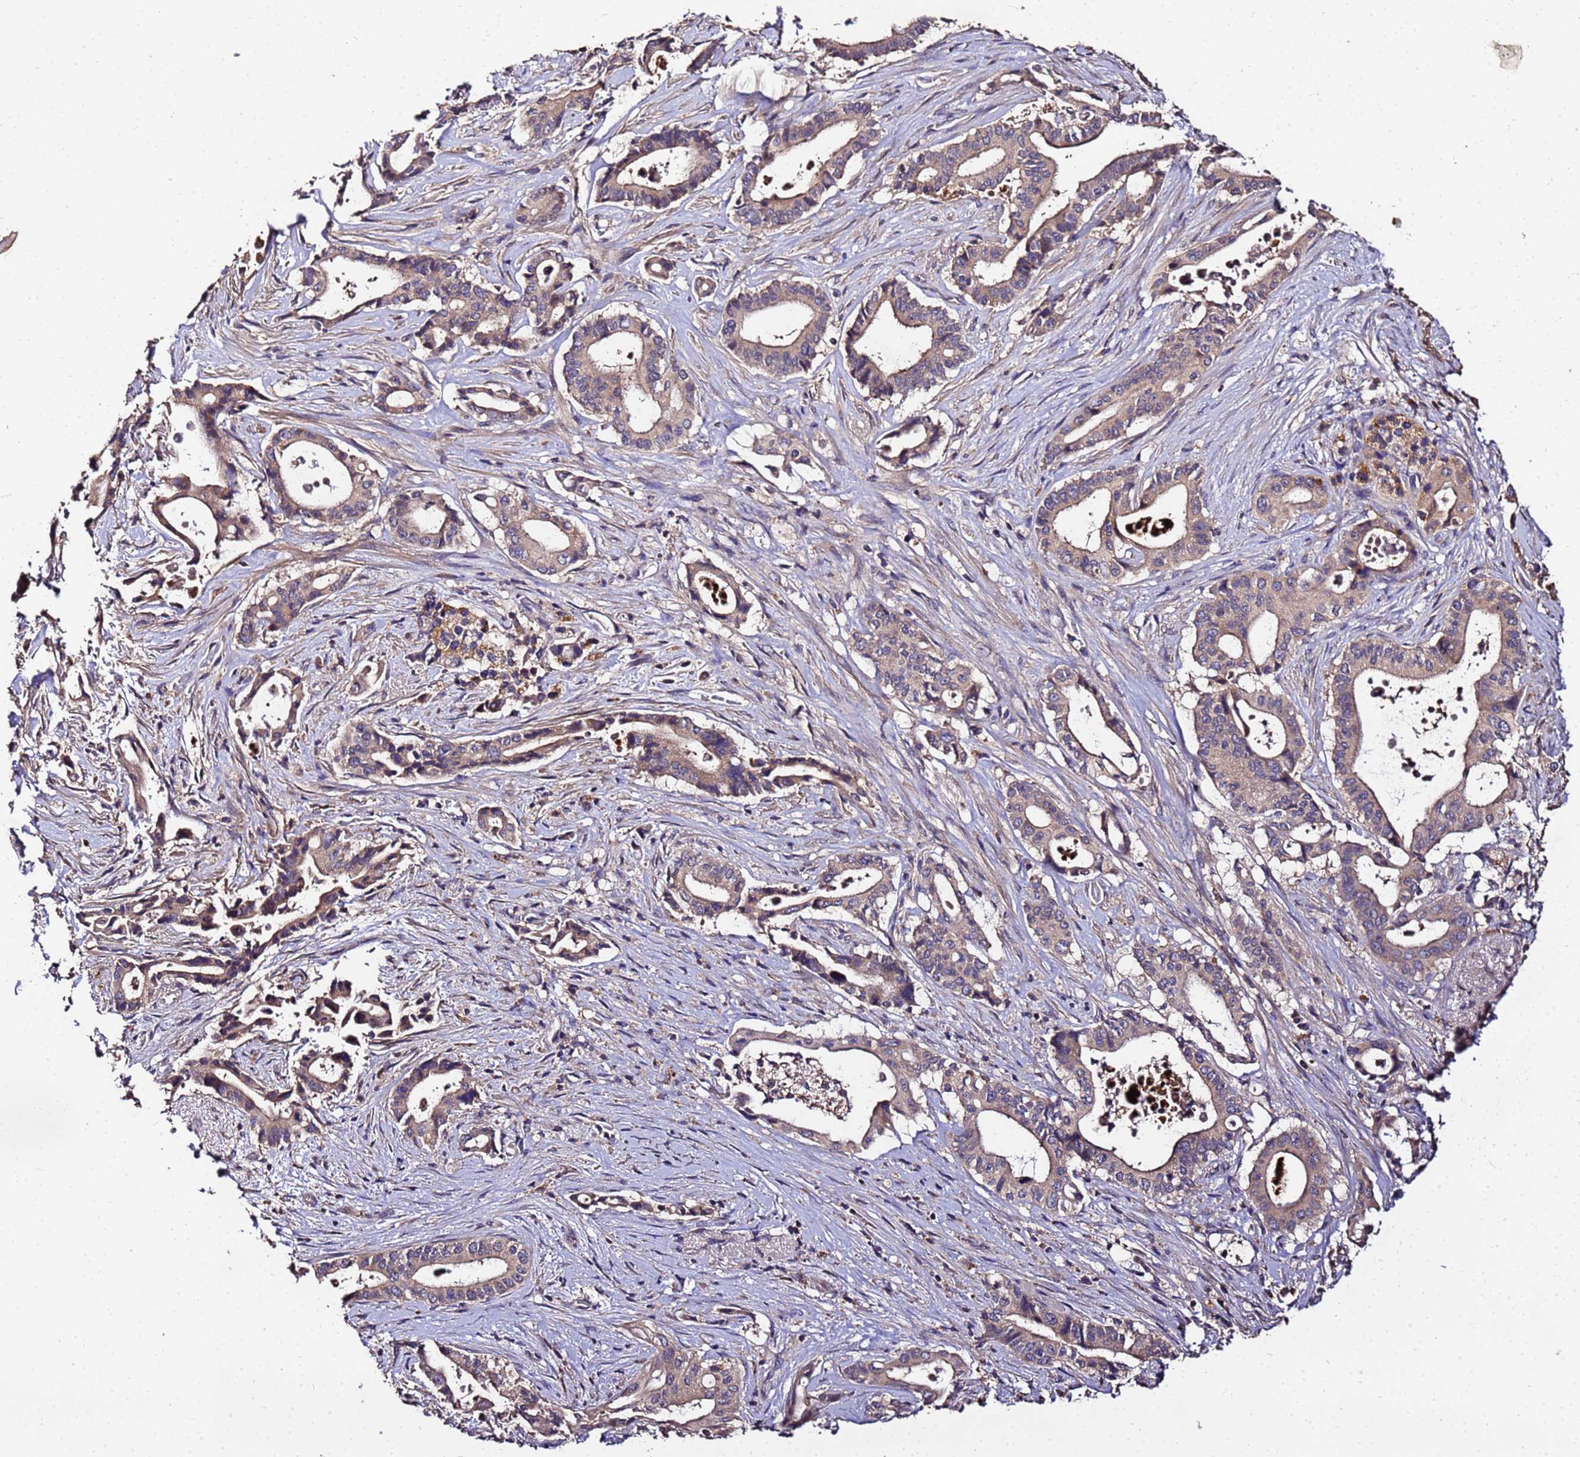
{"staining": {"intensity": "weak", "quantity": "25%-75%", "location": "cytoplasmic/membranous"}, "tissue": "pancreatic cancer", "cell_type": "Tumor cells", "image_type": "cancer", "snomed": [{"axis": "morphology", "description": "Adenocarcinoma, NOS"}, {"axis": "topography", "description": "Pancreas"}], "caption": "Immunohistochemistry micrograph of pancreatic cancer stained for a protein (brown), which shows low levels of weak cytoplasmic/membranous positivity in approximately 25%-75% of tumor cells.", "gene": "MTERF1", "patient": {"sex": "female", "age": 77}}